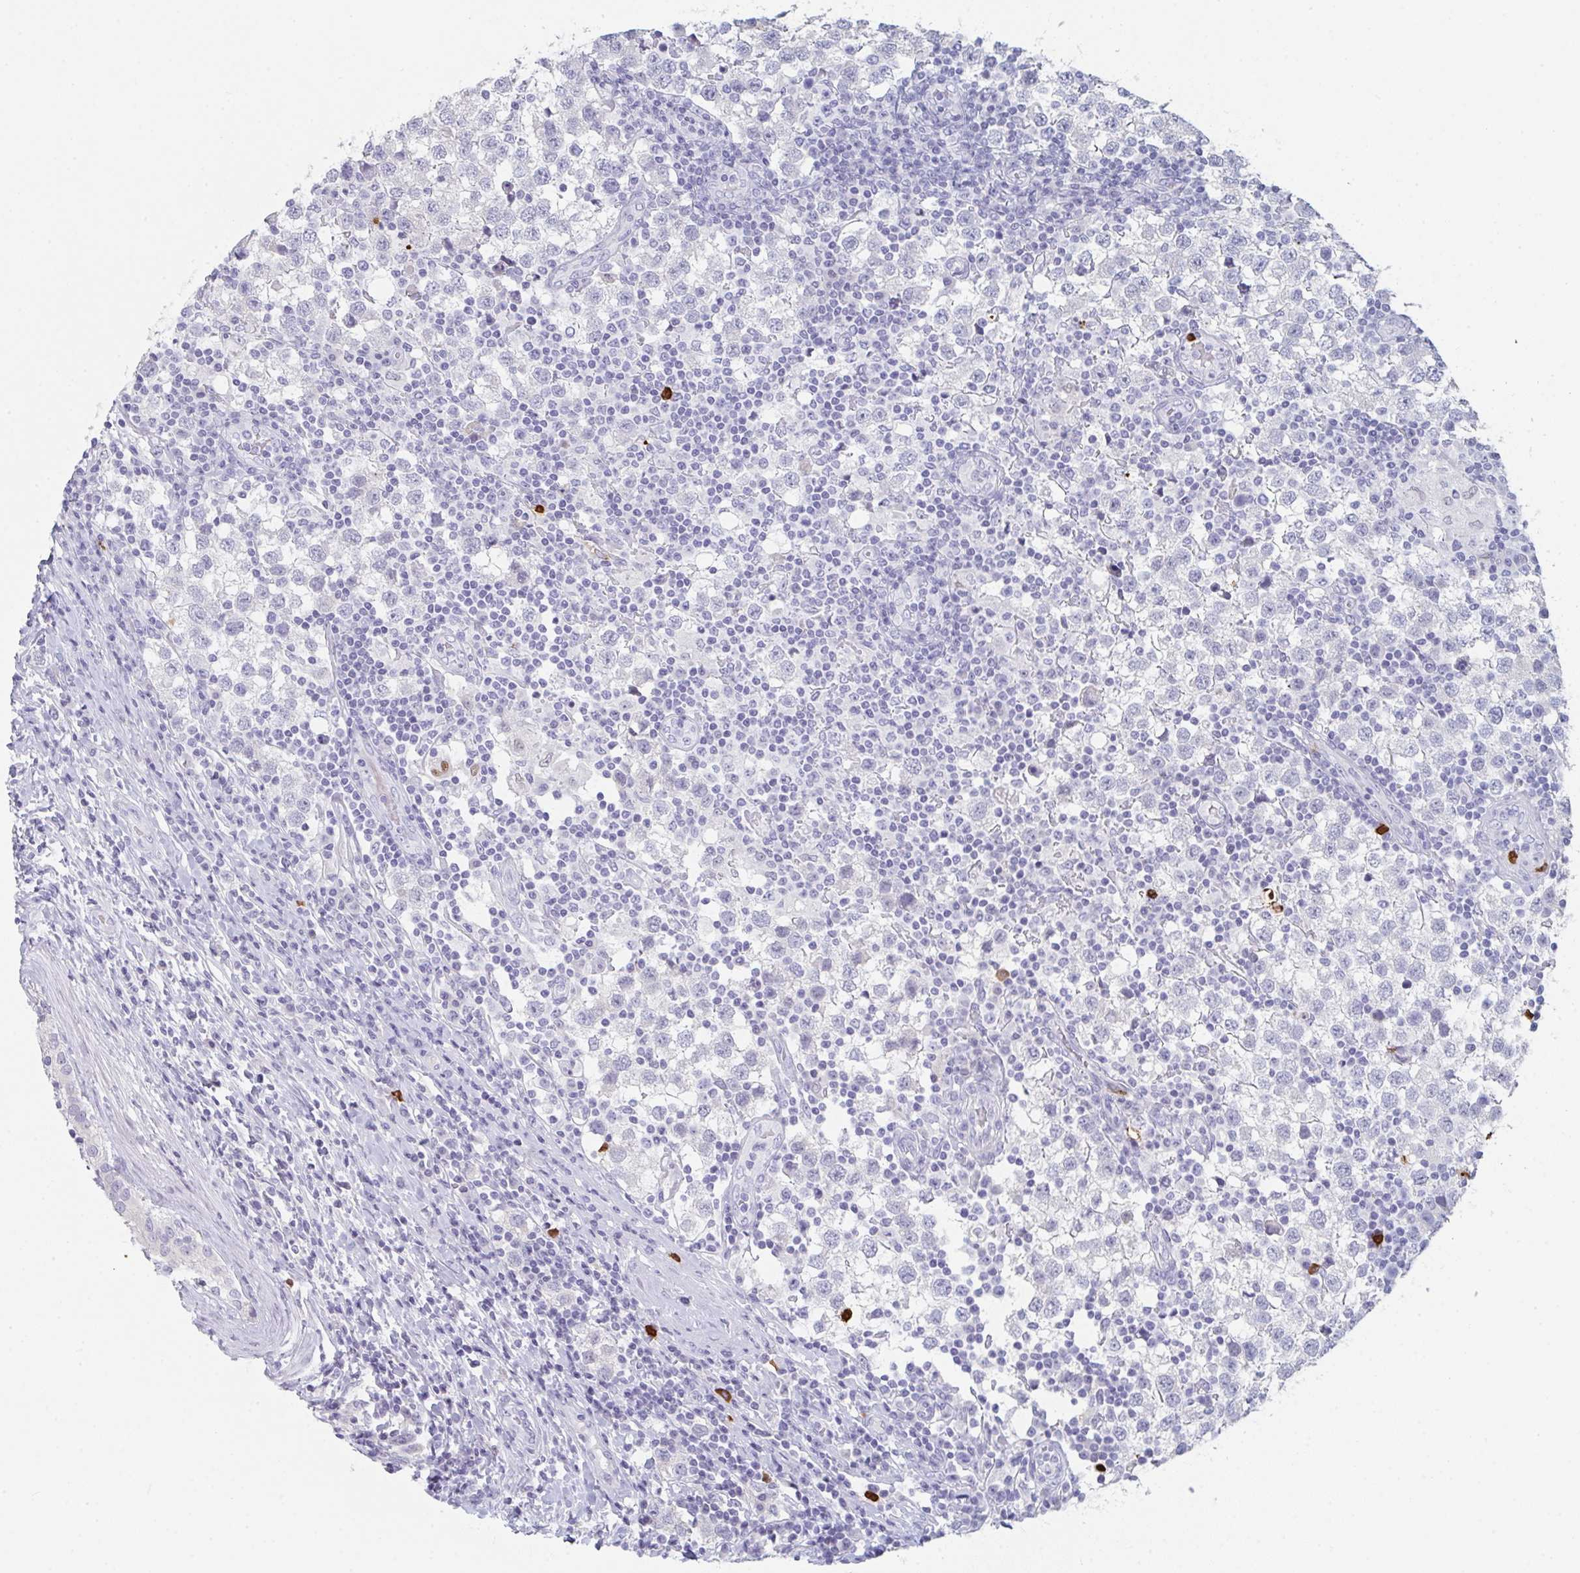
{"staining": {"intensity": "negative", "quantity": "none", "location": "none"}, "tissue": "testis cancer", "cell_type": "Tumor cells", "image_type": "cancer", "snomed": [{"axis": "morphology", "description": "Seminoma, NOS"}, {"axis": "topography", "description": "Testis"}], "caption": "Photomicrograph shows no protein expression in tumor cells of testis seminoma tissue.", "gene": "RUBCN", "patient": {"sex": "male", "age": 34}}